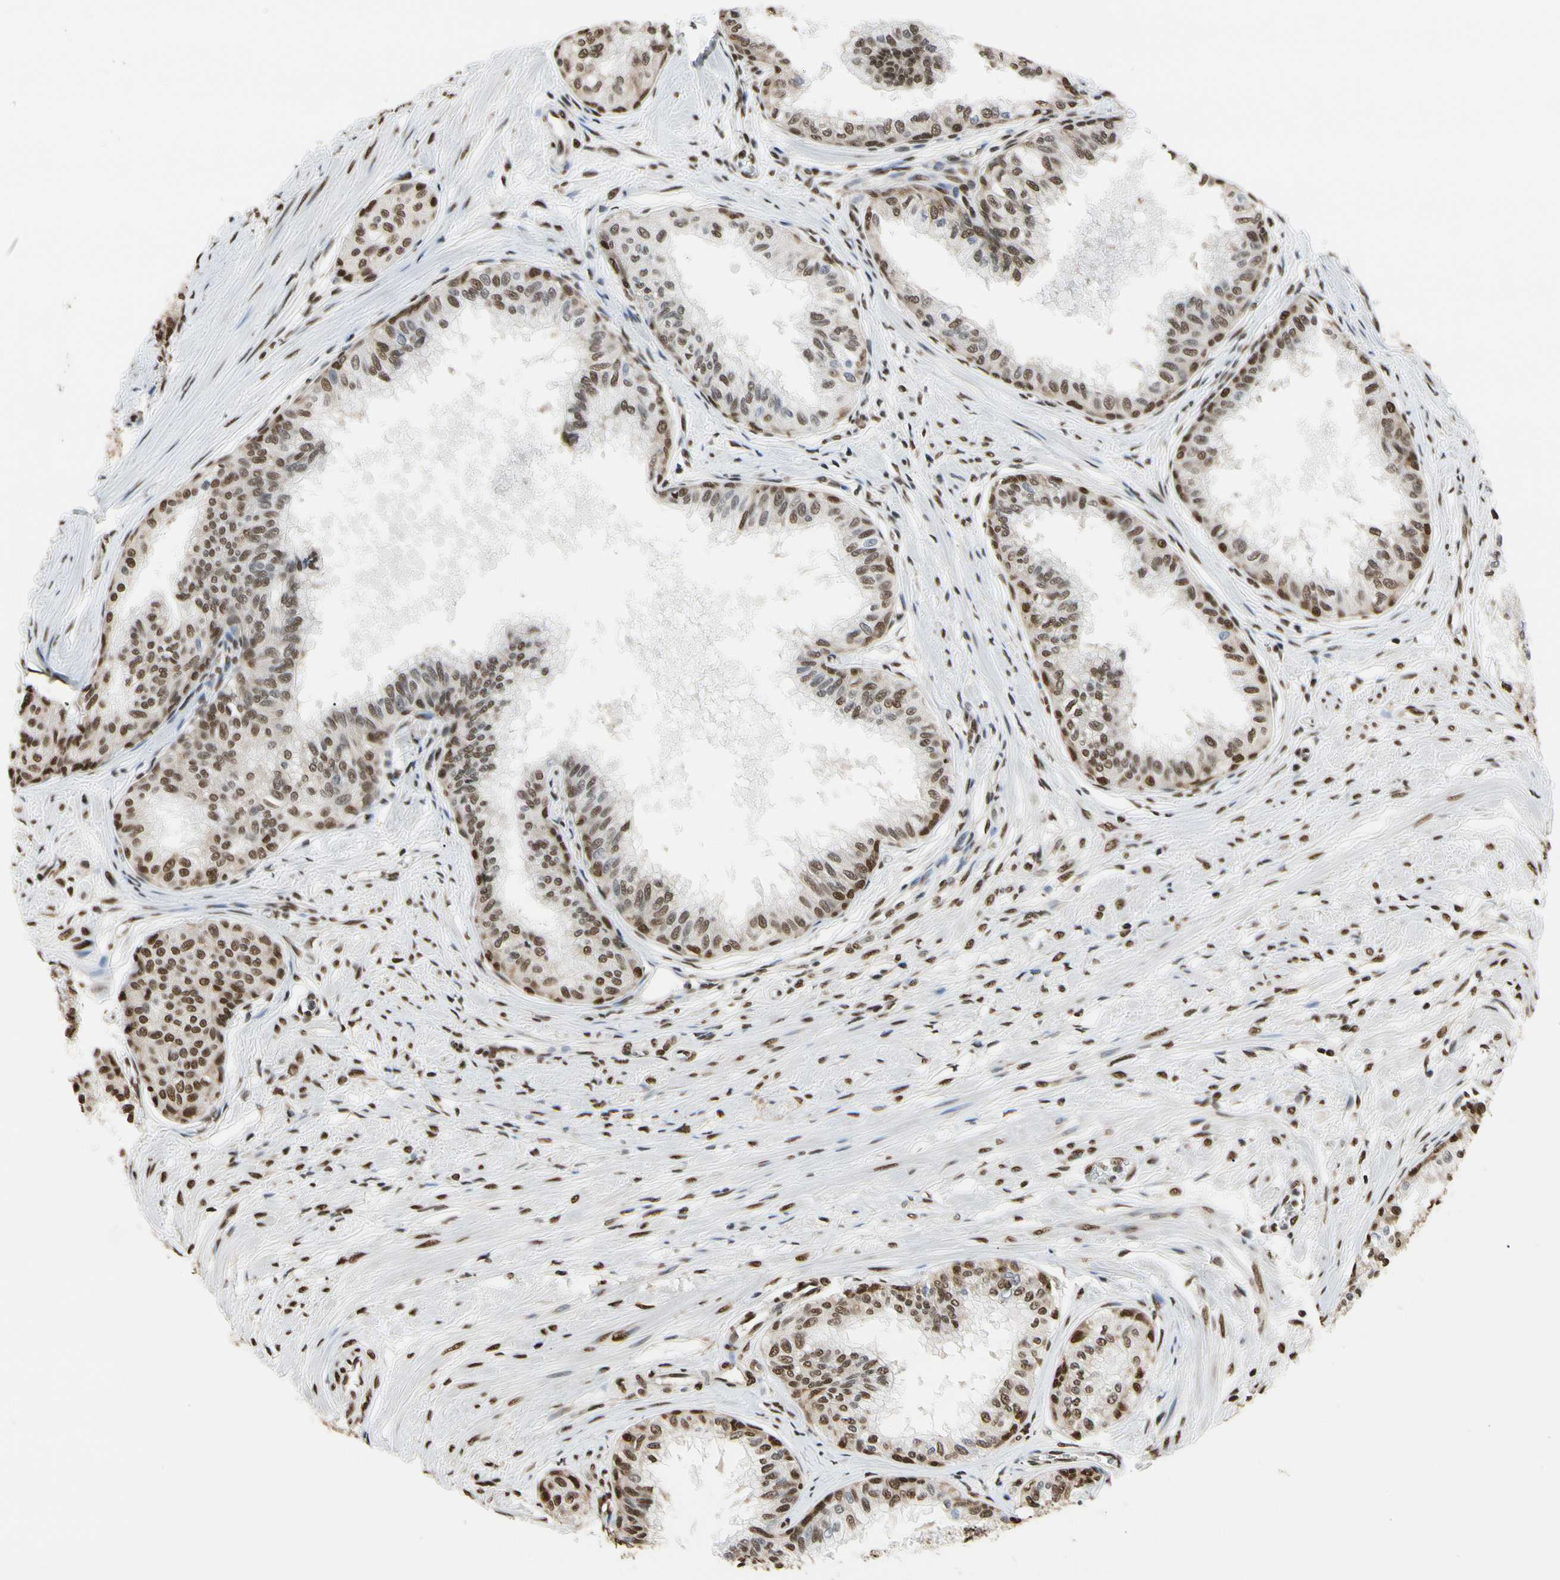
{"staining": {"intensity": "moderate", "quantity": ">75%", "location": "nuclear"}, "tissue": "prostate", "cell_type": "Glandular cells", "image_type": "normal", "snomed": [{"axis": "morphology", "description": "Normal tissue, NOS"}, {"axis": "topography", "description": "Prostate"}, {"axis": "topography", "description": "Seminal veicle"}], "caption": "This micrograph demonstrates immunohistochemistry (IHC) staining of normal human prostate, with medium moderate nuclear expression in approximately >75% of glandular cells.", "gene": "HNRNPK", "patient": {"sex": "male", "age": 60}}